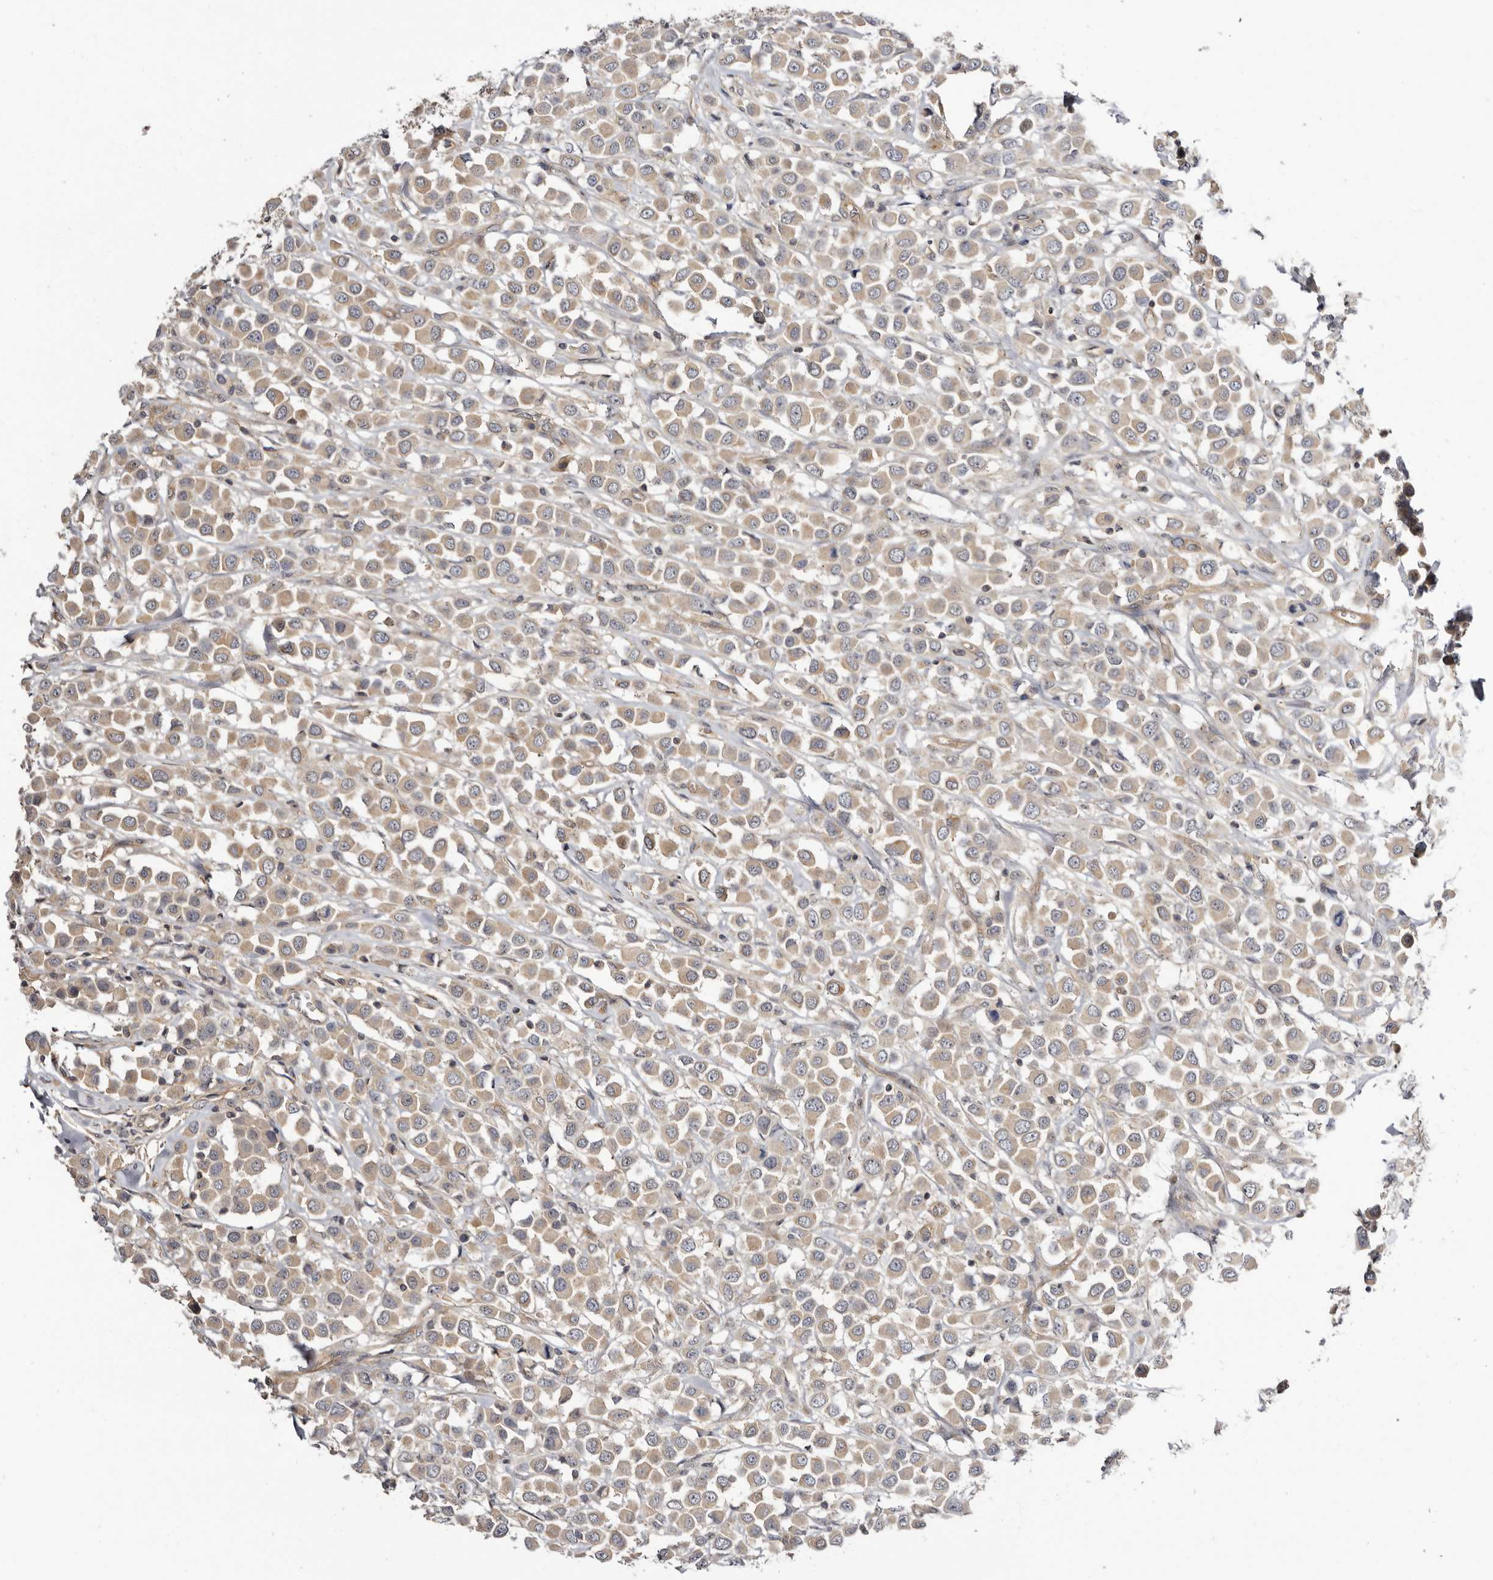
{"staining": {"intensity": "weak", "quantity": ">75%", "location": "cytoplasmic/membranous"}, "tissue": "breast cancer", "cell_type": "Tumor cells", "image_type": "cancer", "snomed": [{"axis": "morphology", "description": "Duct carcinoma"}, {"axis": "topography", "description": "Breast"}], "caption": "Tumor cells show low levels of weak cytoplasmic/membranous positivity in about >75% of cells in breast cancer.", "gene": "PANK4", "patient": {"sex": "female", "age": 61}}